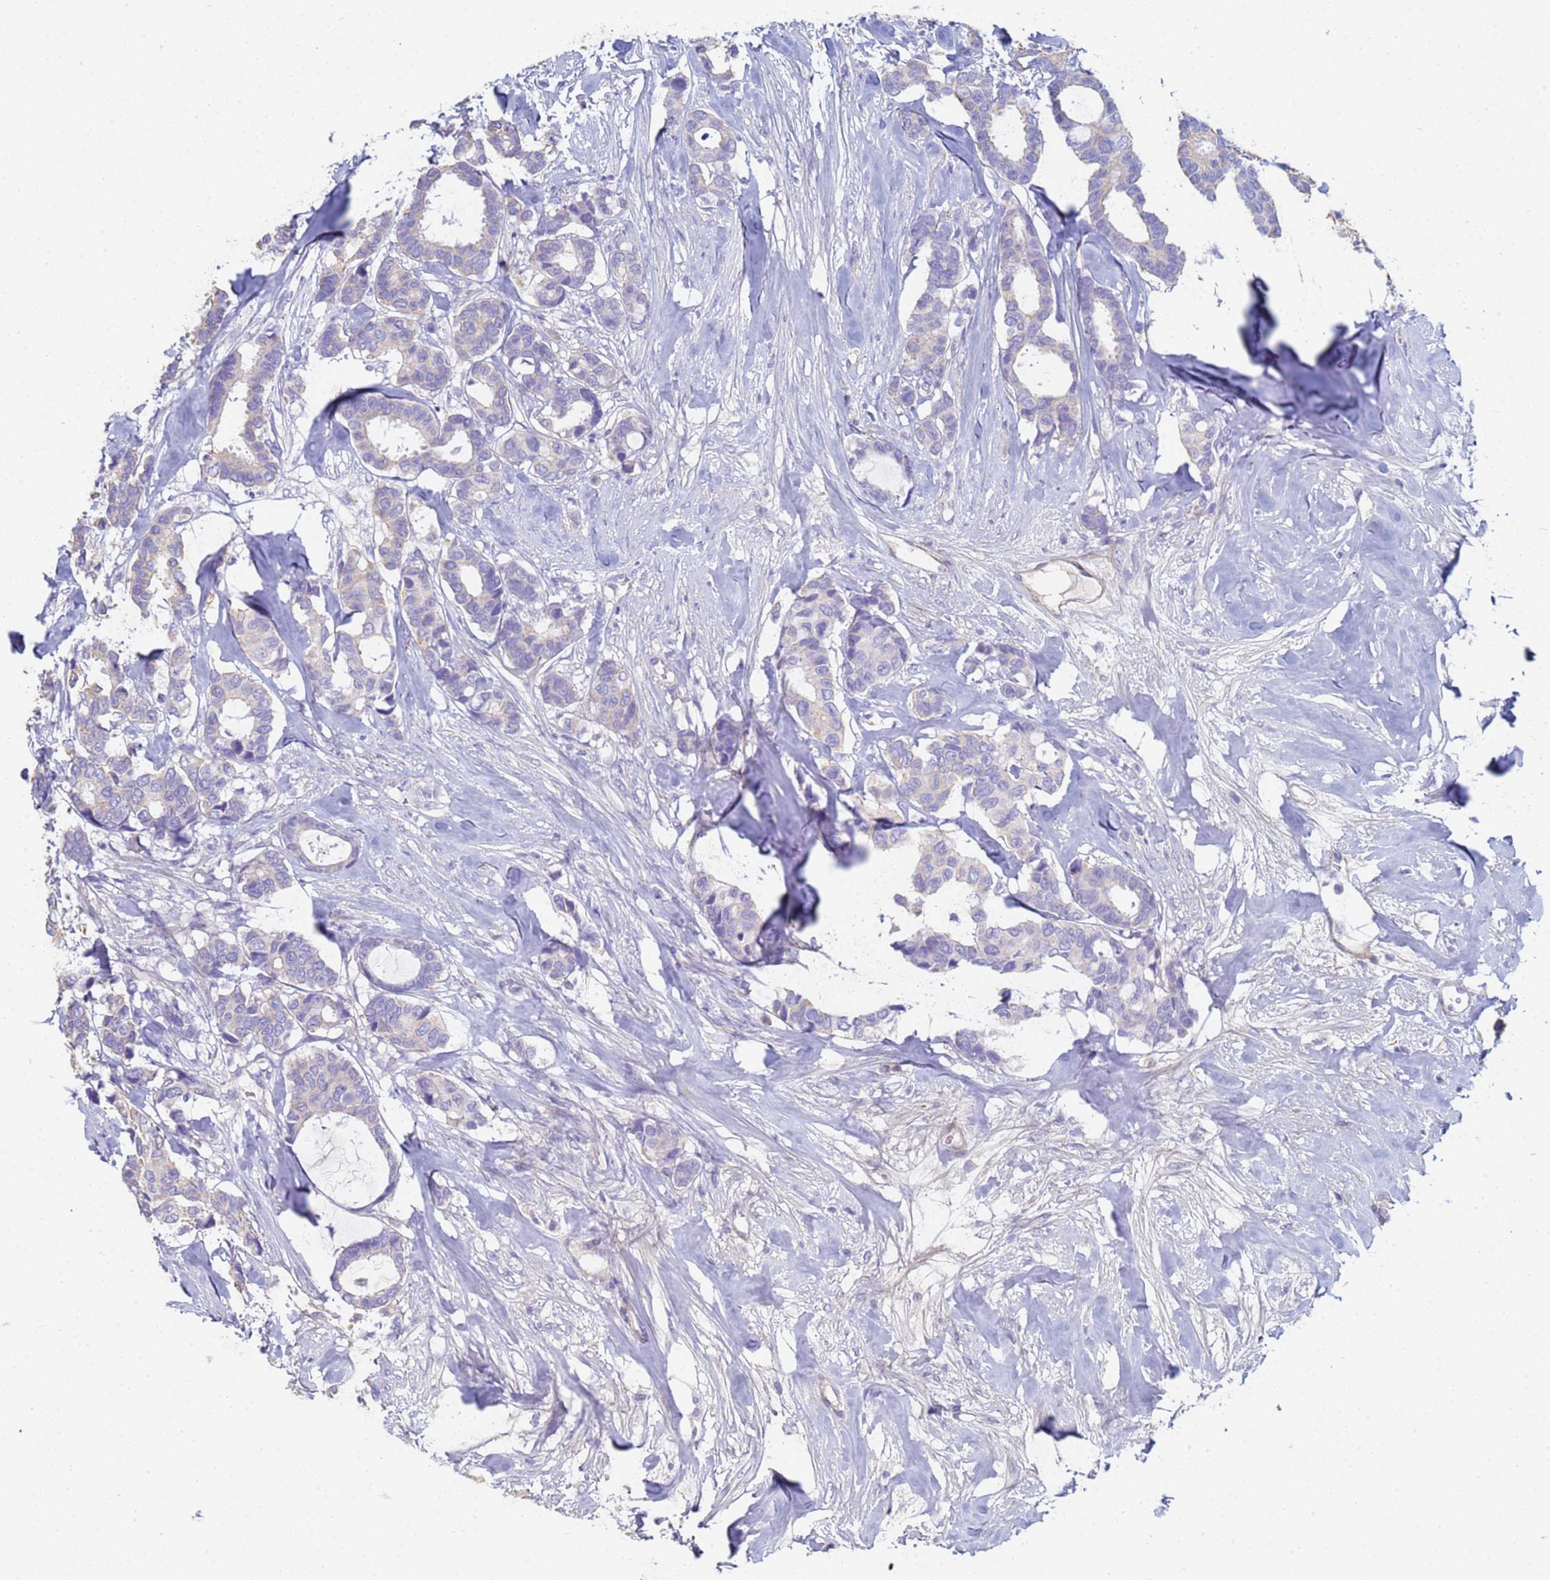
{"staining": {"intensity": "negative", "quantity": "none", "location": "none"}, "tissue": "breast cancer", "cell_type": "Tumor cells", "image_type": "cancer", "snomed": [{"axis": "morphology", "description": "Duct carcinoma"}, {"axis": "topography", "description": "Breast"}], "caption": "Micrograph shows no protein staining in tumor cells of breast cancer (invasive ductal carcinoma) tissue. The staining was performed using DAB (3,3'-diaminobenzidine) to visualize the protein expression in brown, while the nuclei were stained in blue with hematoxylin (Magnification: 20x).", "gene": "ABCA8", "patient": {"sex": "female", "age": 87}}